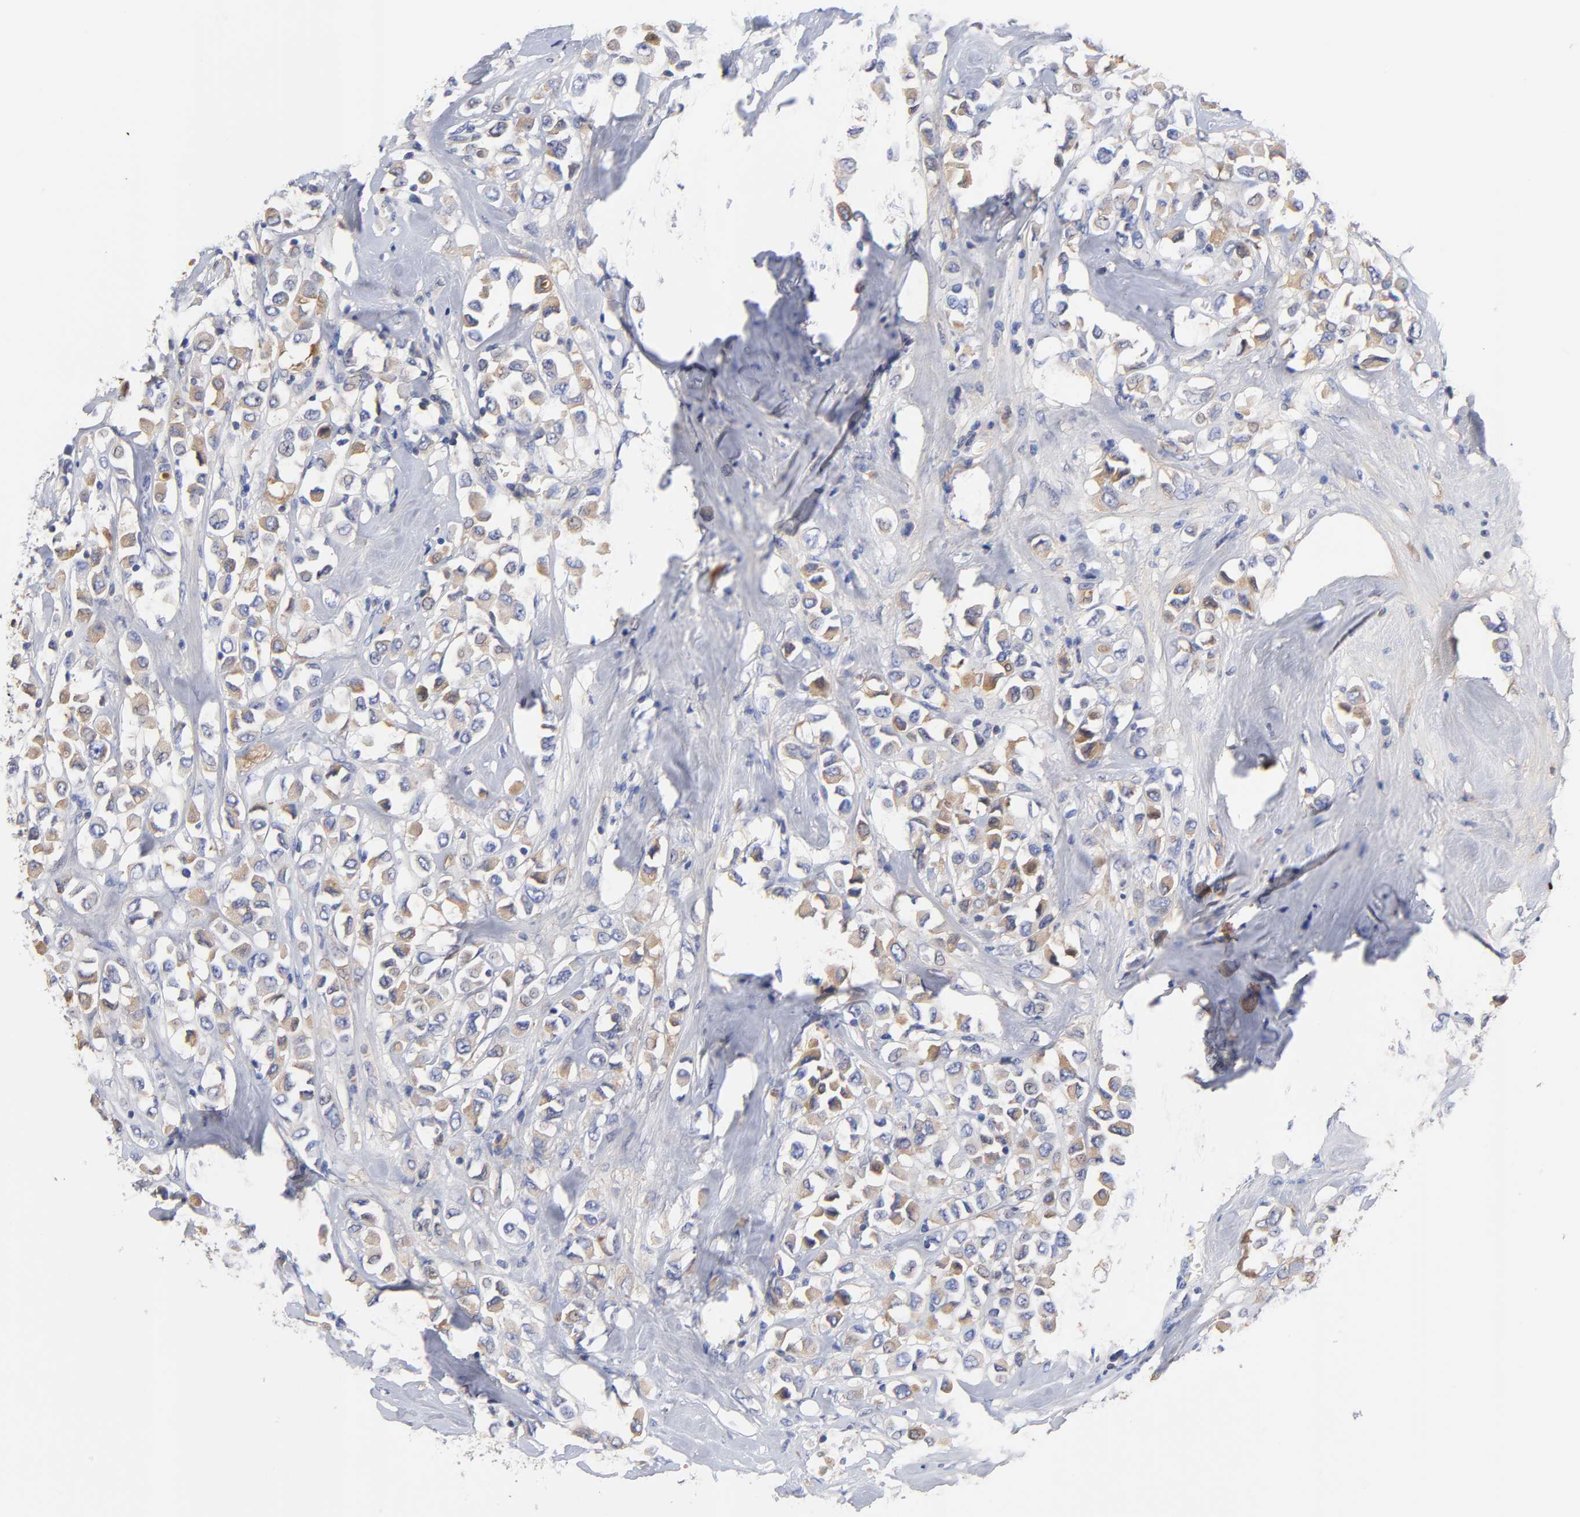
{"staining": {"intensity": "weak", "quantity": "25%-75%", "location": "cytoplasmic/membranous"}, "tissue": "breast cancer", "cell_type": "Tumor cells", "image_type": "cancer", "snomed": [{"axis": "morphology", "description": "Duct carcinoma"}, {"axis": "topography", "description": "Breast"}], "caption": "Tumor cells display weak cytoplasmic/membranous expression in approximately 25%-75% of cells in breast infiltrating ductal carcinoma. Ihc stains the protein in brown and the nuclei are stained blue.", "gene": "IGLV3-10", "patient": {"sex": "female", "age": 61}}